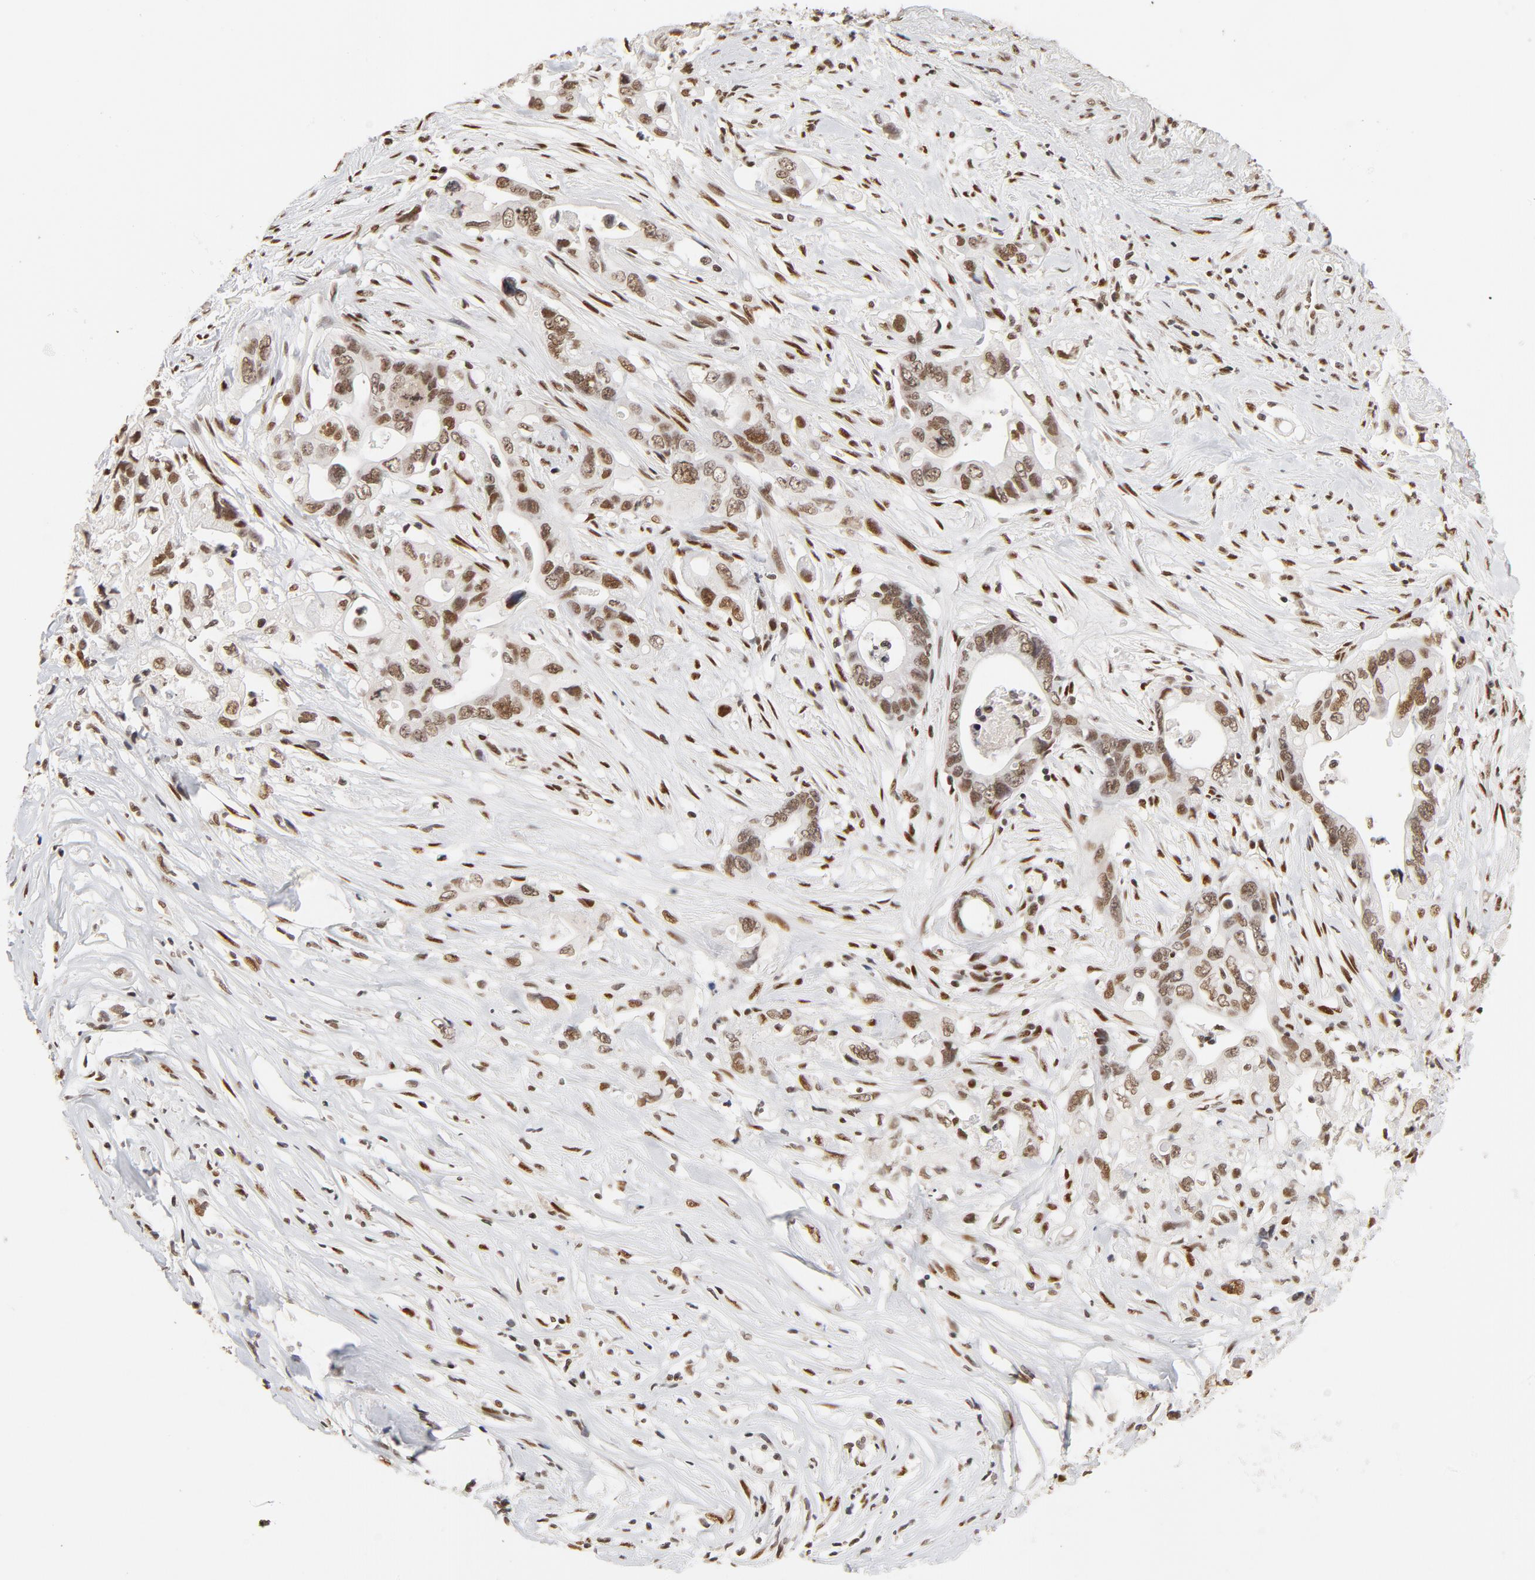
{"staining": {"intensity": "moderate", "quantity": ">75%", "location": "nuclear"}, "tissue": "pancreatic cancer", "cell_type": "Tumor cells", "image_type": "cancer", "snomed": [{"axis": "morphology", "description": "Normal tissue, NOS"}, {"axis": "topography", "description": "Pancreas"}], "caption": "A brown stain shows moderate nuclear expression of a protein in human pancreatic cancer tumor cells.", "gene": "TP53BP1", "patient": {"sex": "male", "age": 42}}